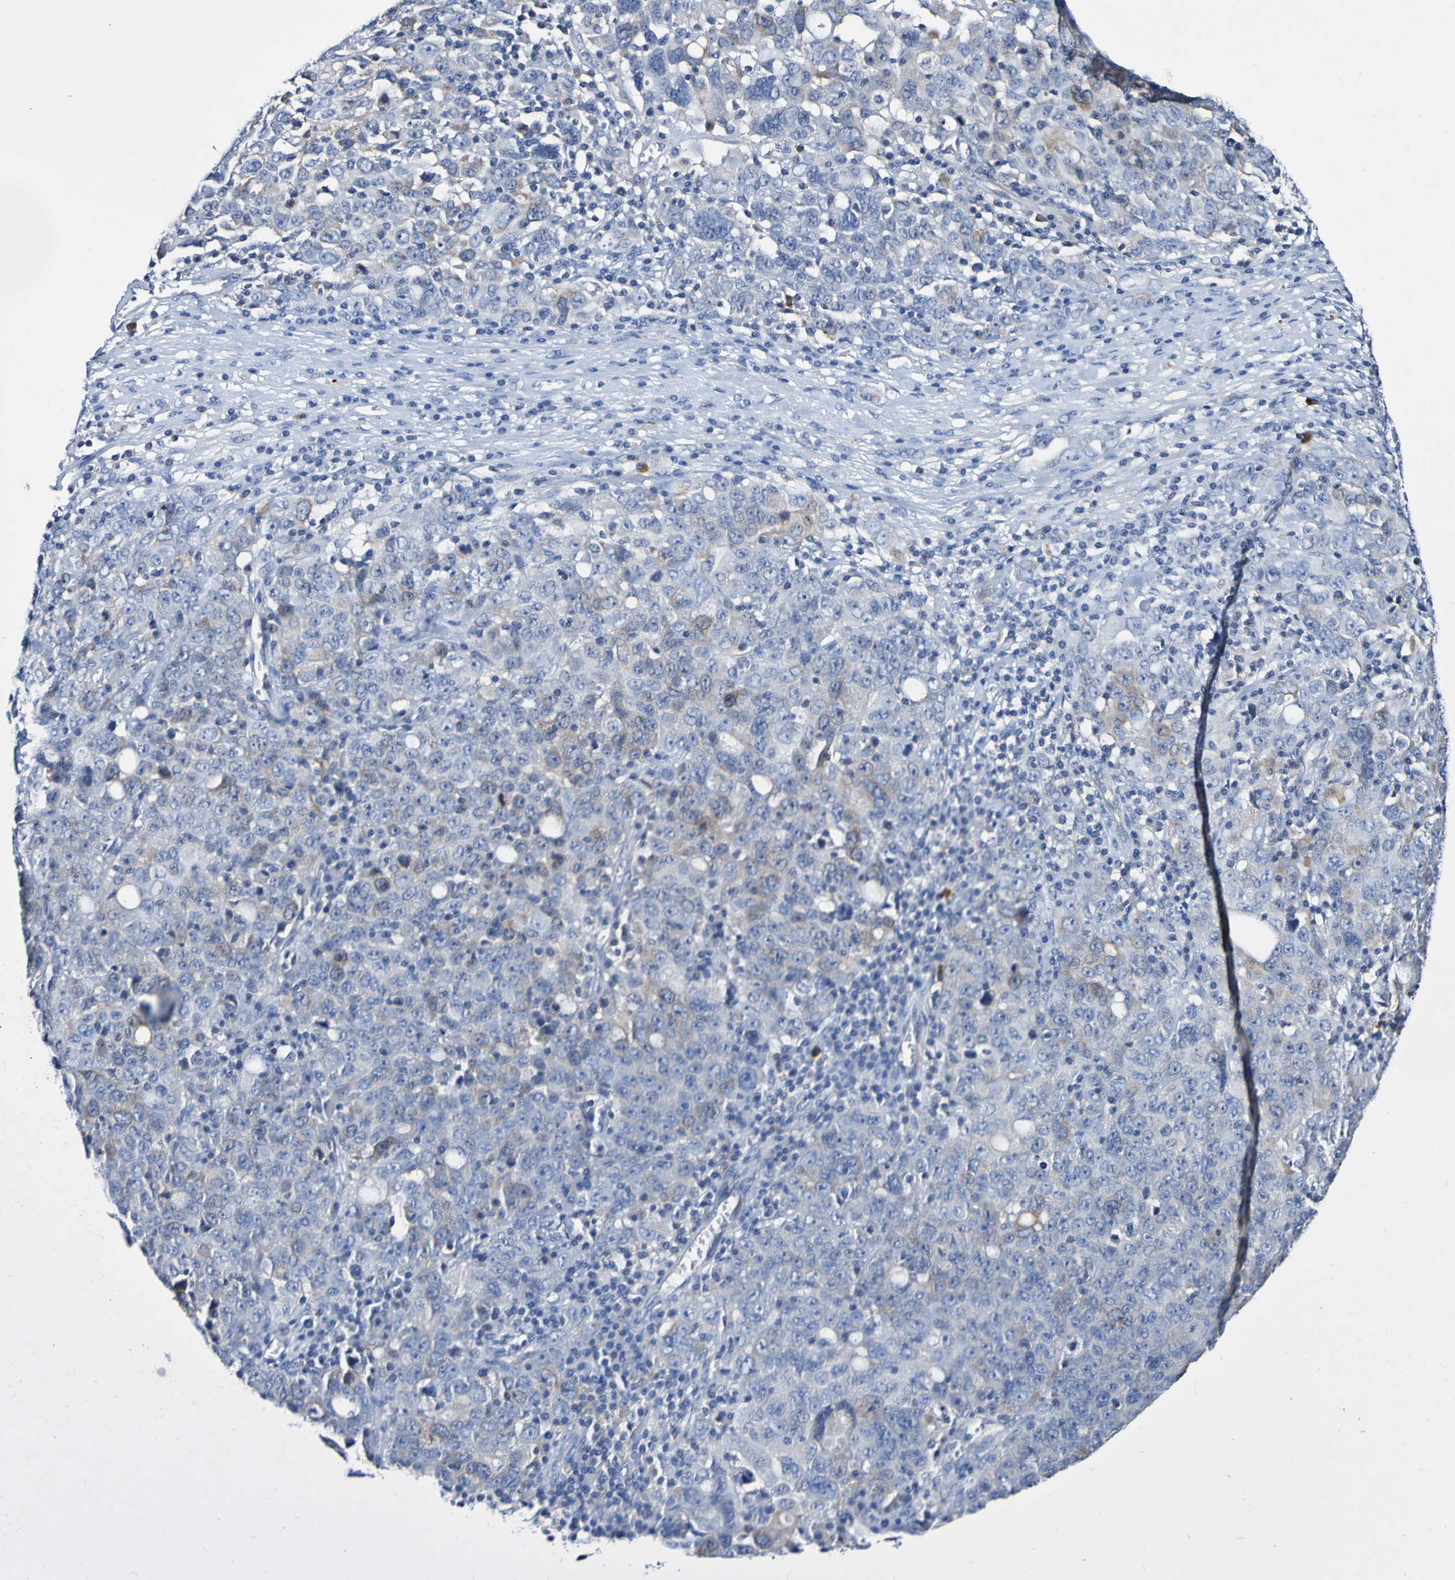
{"staining": {"intensity": "weak", "quantity": "<25%", "location": "cytoplasmic/membranous"}, "tissue": "ovarian cancer", "cell_type": "Tumor cells", "image_type": "cancer", "snomed": [{"axis": "morphology", "description": "Carcinoma, endometroid"}, {"axis": "topography", "description": "Ovary"}], "caption": "This is an immunohistochemistry image of ovarian cancer (endometroid carcinoma). There is no staining in tumor cells.", "gene": "ACVR1C", "patient": {"sex": "female", "age": 62}}